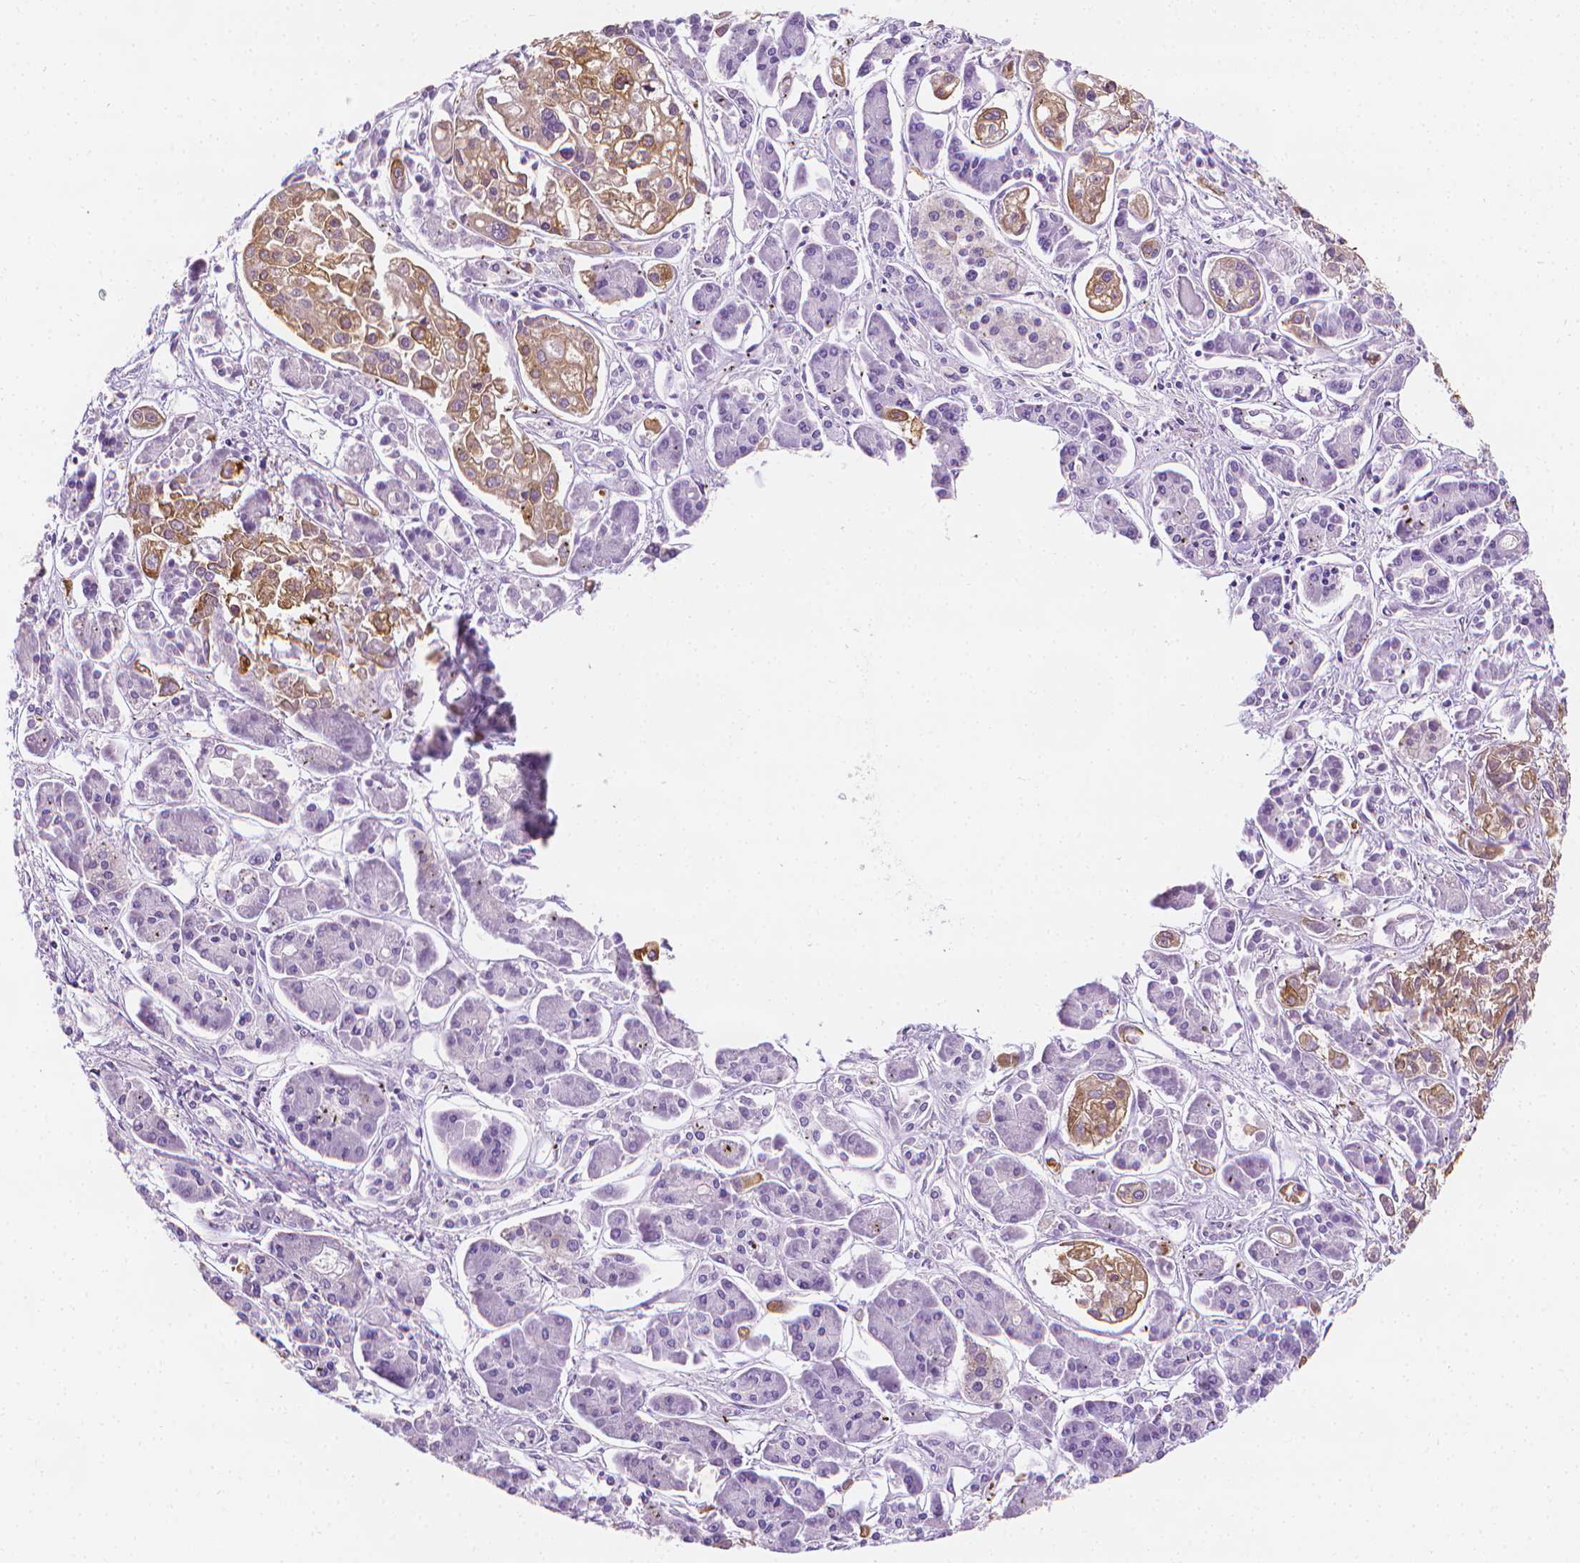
{"staining": {"intensity": "negative", "quantity": "none", "location": "none"}, "tissue": "pancreatic cancer", "cell_type": "Tumor cells", "image_type": "cancer", "snomed": [{"axis": "morphology", "description": "Adenocarcinoma, NOS"}, {"axis": "topography", "description": "Pancreas"}], "caption": "IHC image of human pancreatic cancer (adenocarcinoma) stained for a protein (brown), which displays no positivity in tumor cells.", "gene": "FASN", "patient": {"sex": "male", "age": 85}}